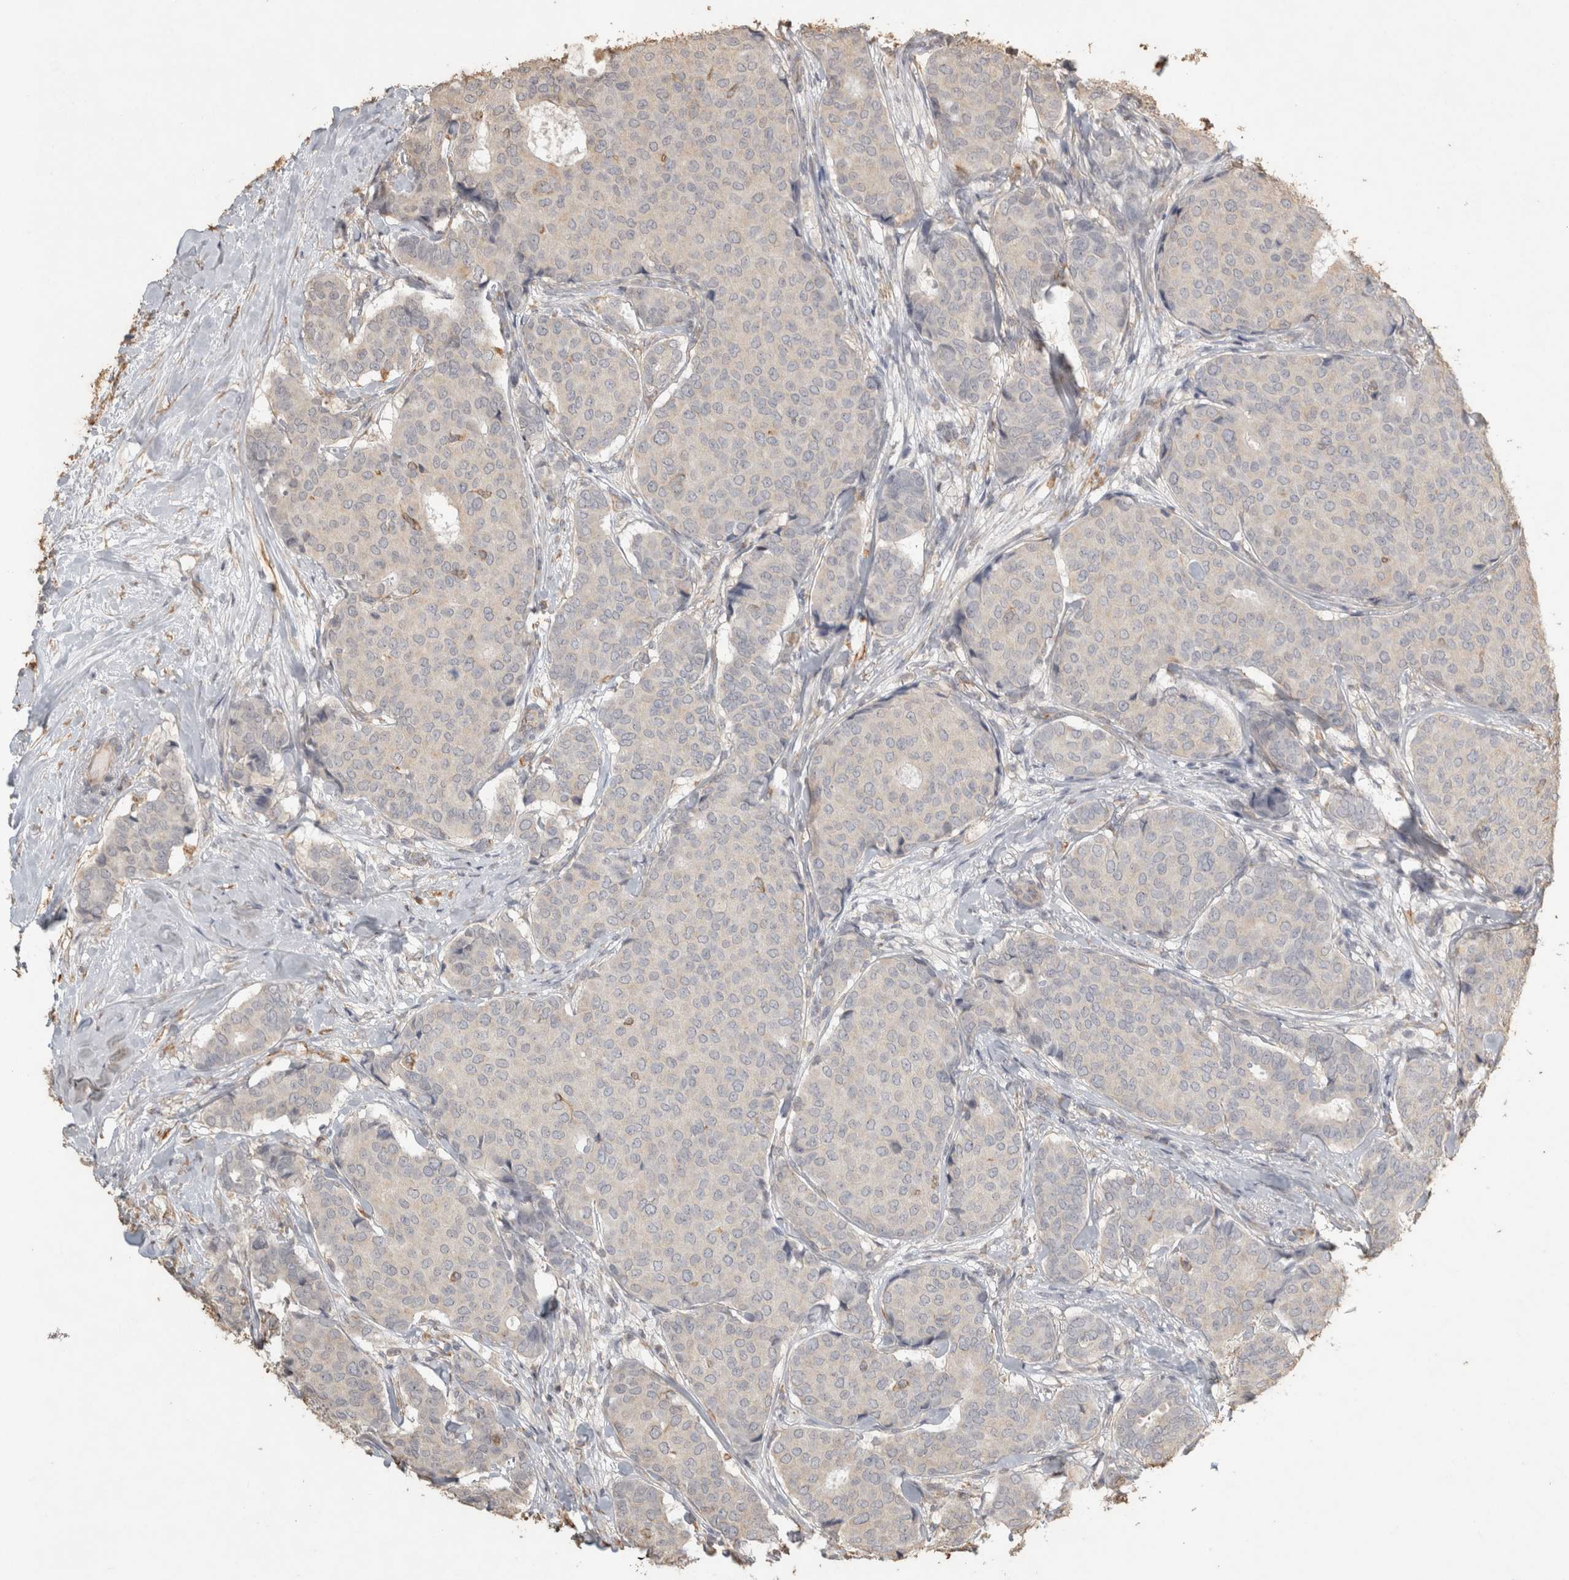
{"staining": {"intensity": "negative", "quantity": "none", "location": "none"}, "tissue": "breast cancer", "cell_type": "Tumor cells", "image_type": "cancer", "snomed": [{"axis": "morphology", "description": "Duct carcinoma"}, {"axis": "topography", "description": "Breast"}], "caption": "DAB (3,3'-diaminobenzidine) immunohistochemical staining of human invasive ductal carcinoma (breast) reveals no significant positivity in tumor cells.", "gene": "REPS2", "patient": {"sex": "female", "age": 75}}